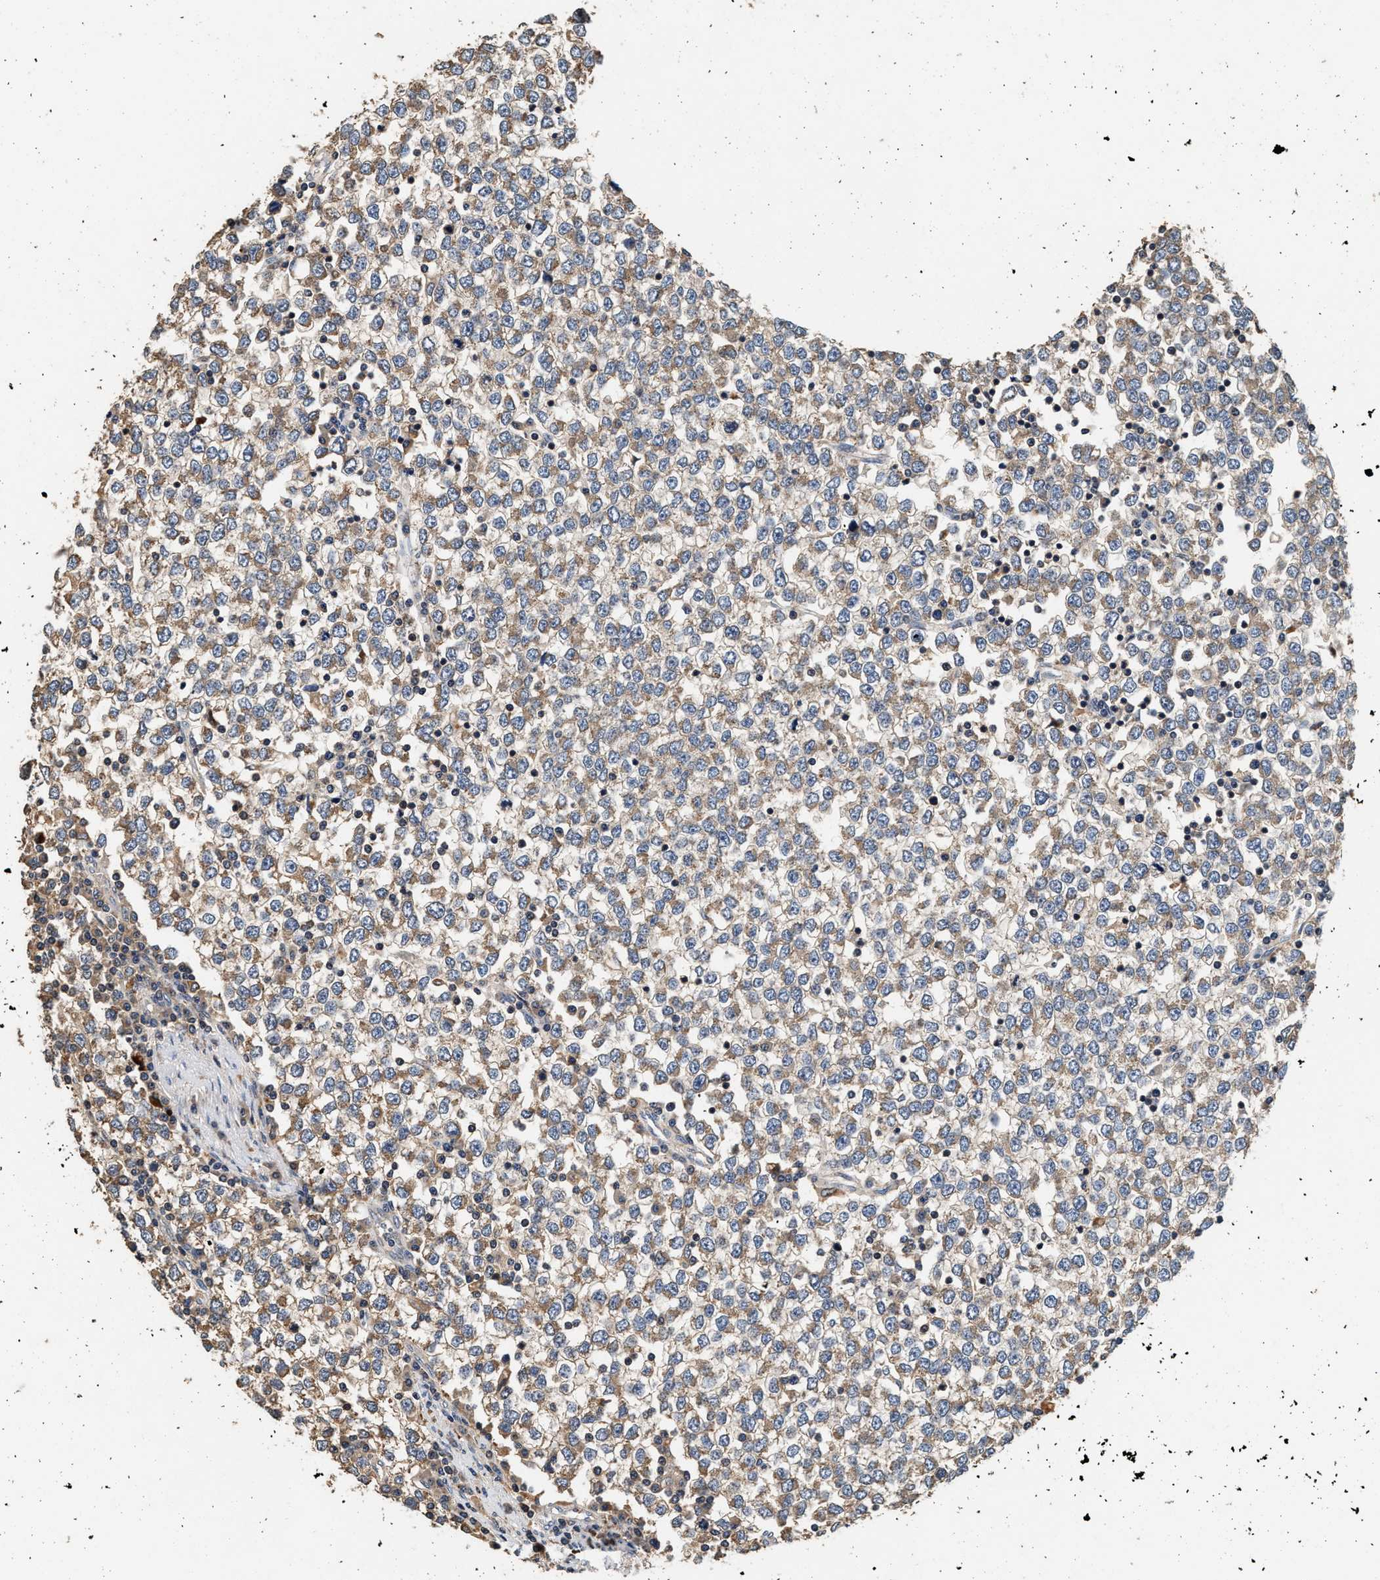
{"staining": {"intensity": "weak", "quantity": "25%-75%", "location": "cytoplasmic/membranous"}, "tissue": "testis cancer", "cell_type": "Tumor cells", "image_type": "cancer", "snomed": [{"axis": "morphology", "description": "Seminoma, NOS"}, {"axis": "topography", "description": "Testis"}], "caption": "Protein staining of testis cancer tissue exhibits weak cytoplasmic/membranous positivity in about 25%-75% of tumor cells. The protein is stained brown, and the nuclei are stained in blue (DAB IHC with brightfield microscopy, high magnification).", "gene": "PTGR3", "patient": {"sex": "male", "age": 65}}